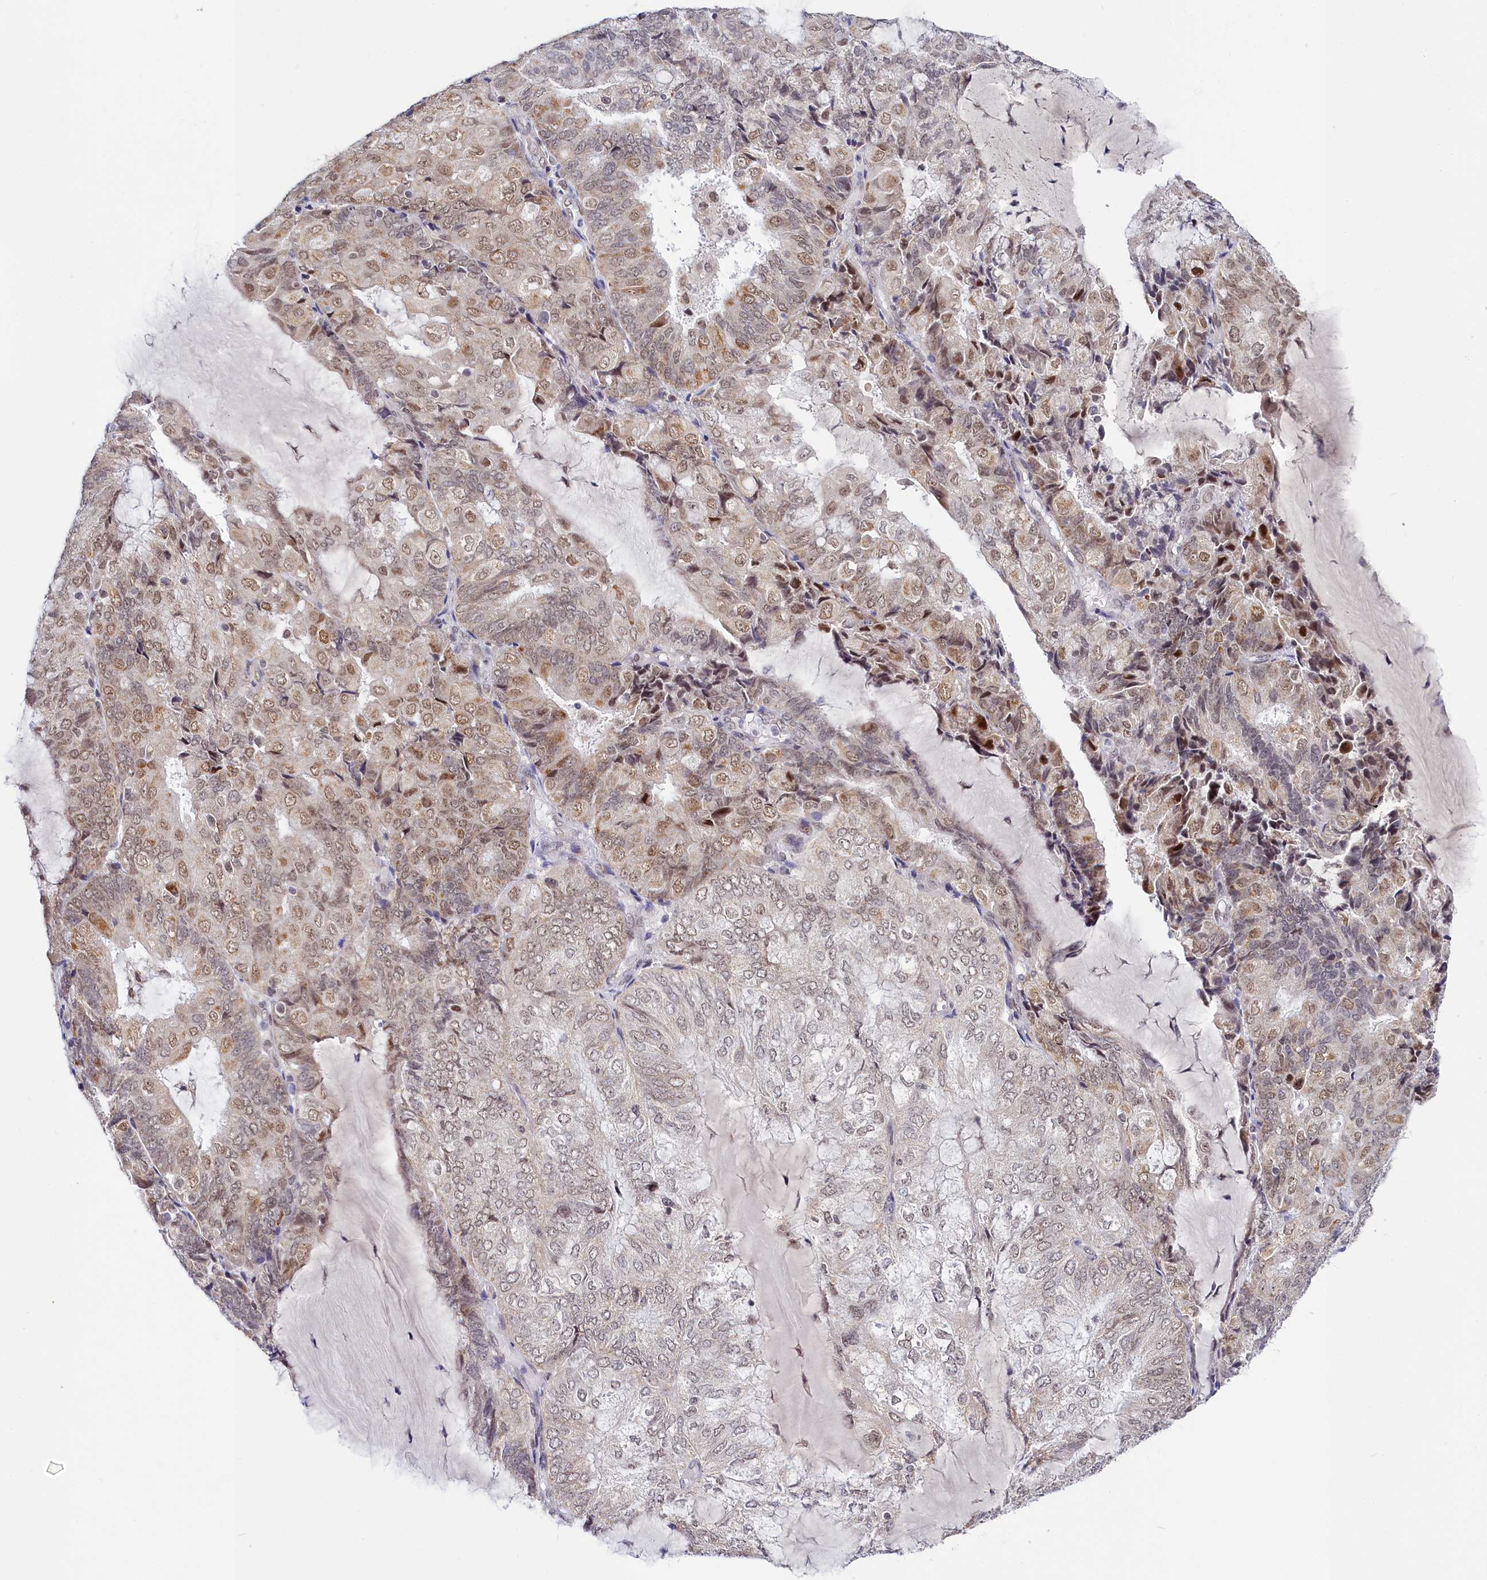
{"staining": {"intensity": "weak", "quantity": "25%-75%", "location": "nuclear"}, "tissue": "endometrial cancer", "cell_type": "Tumor cells", "image_type": "cancer", "snomed": [{"axis": "morphology", "description": "Adenocarcinoma, NOS"}, {"axis": "topography", "description": "Endometrium"}], "caption": "Adenocarcinoma (endometrial) stained with a brown dye demonstrates weak nuclear positive positivity in approximately 25%-75% of tumor cells.", "gene": "PPHLN1", "patient": {"sex": "female", "age": 81}}